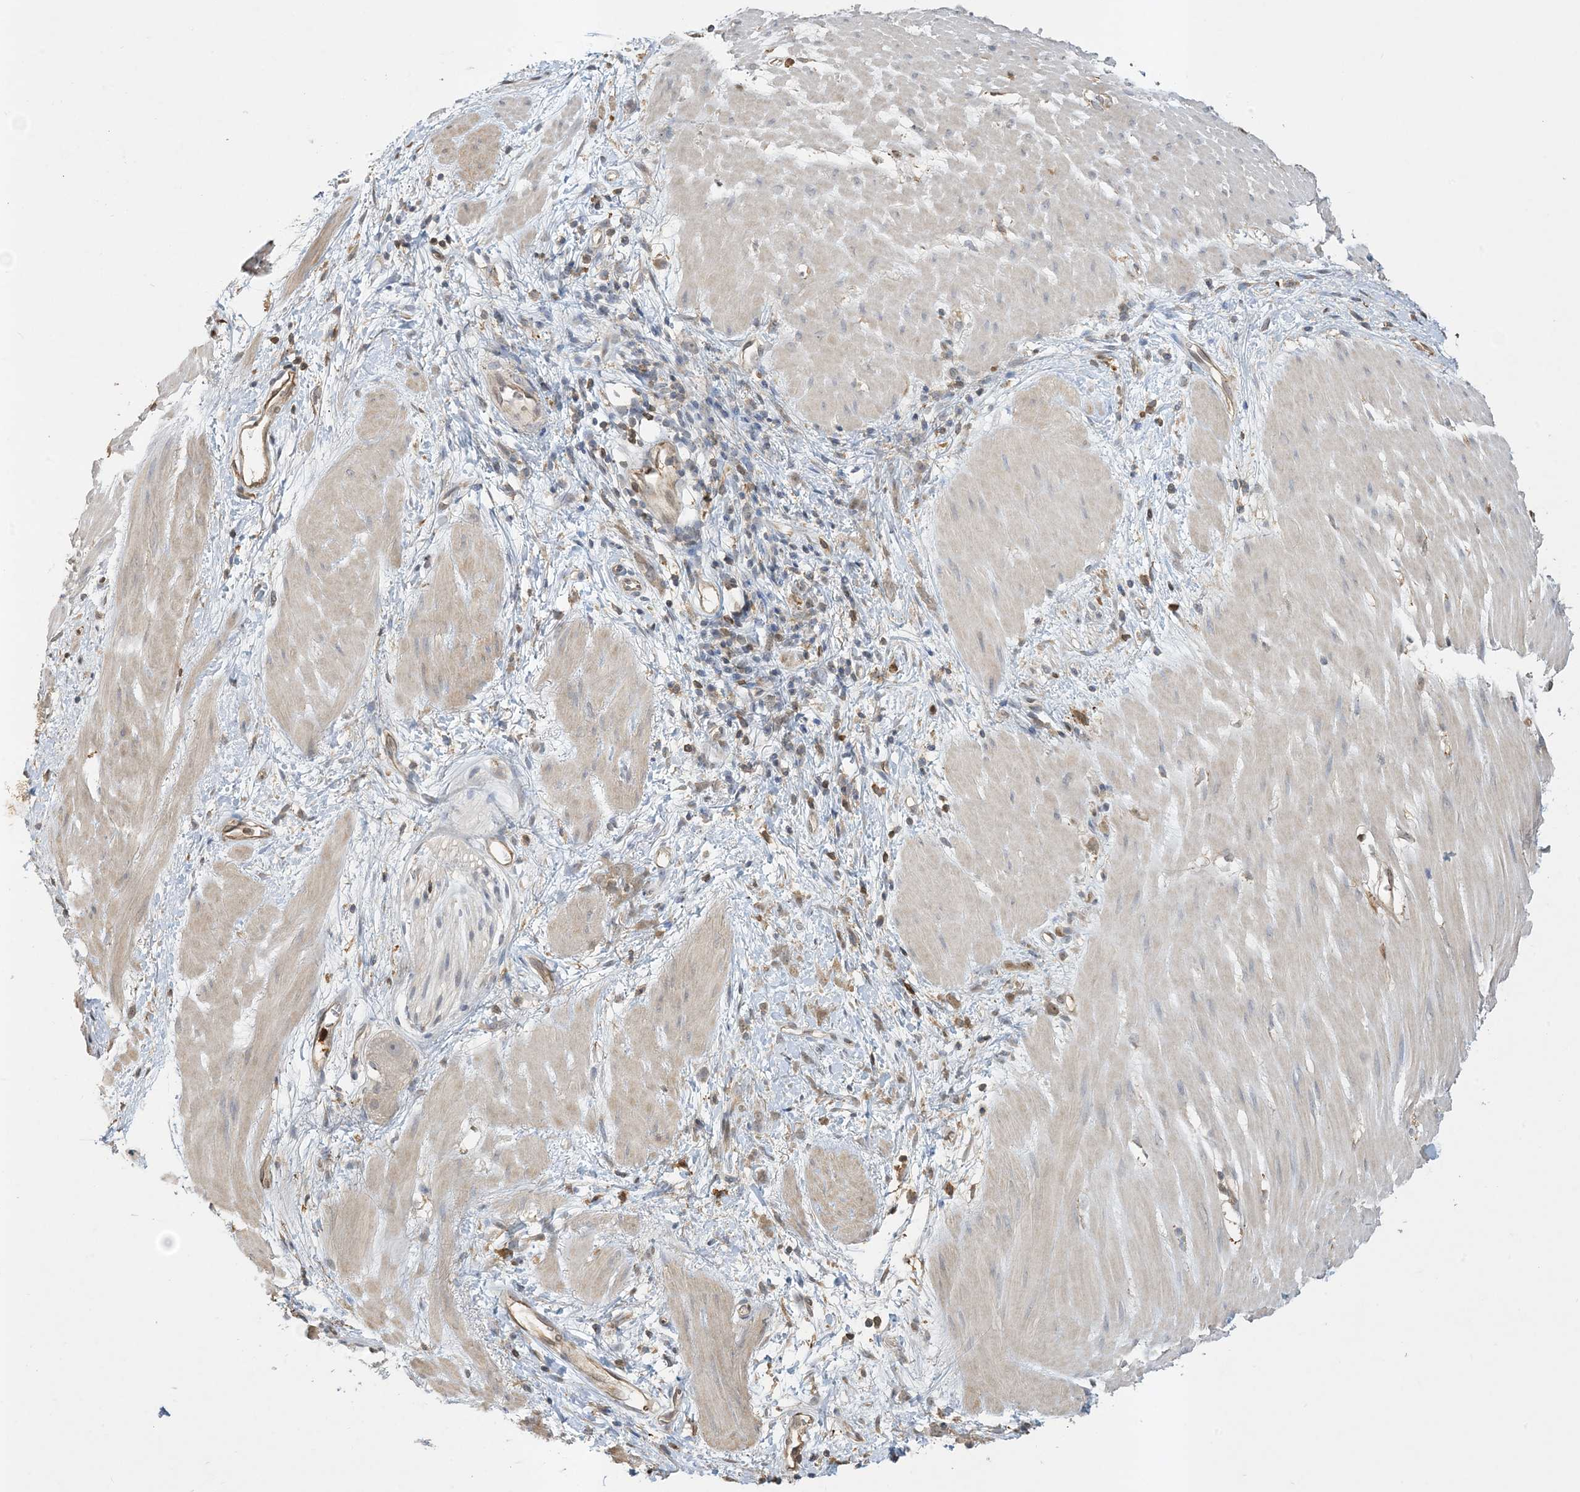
{"staining": {"intensity": "weak", "quantity": "25%-75%", "location": "cytoplasmic/membranous"}, "tissue": "stomach cancer", "cell_type": "Tumor cells", "image_type": "cancer", "snomed": [{"axis": "morphology", "description": "Adenocarcinoma, NOS"}, {"axis": "topography", "description": "Stomach"}], "caption": "Stomach cancer (adenocarcinoma) stained with a protein marker reveals weak staining in tumor cells.", "gene": "TMSB4X", "patient": {"sex": "female", "age": 76}}